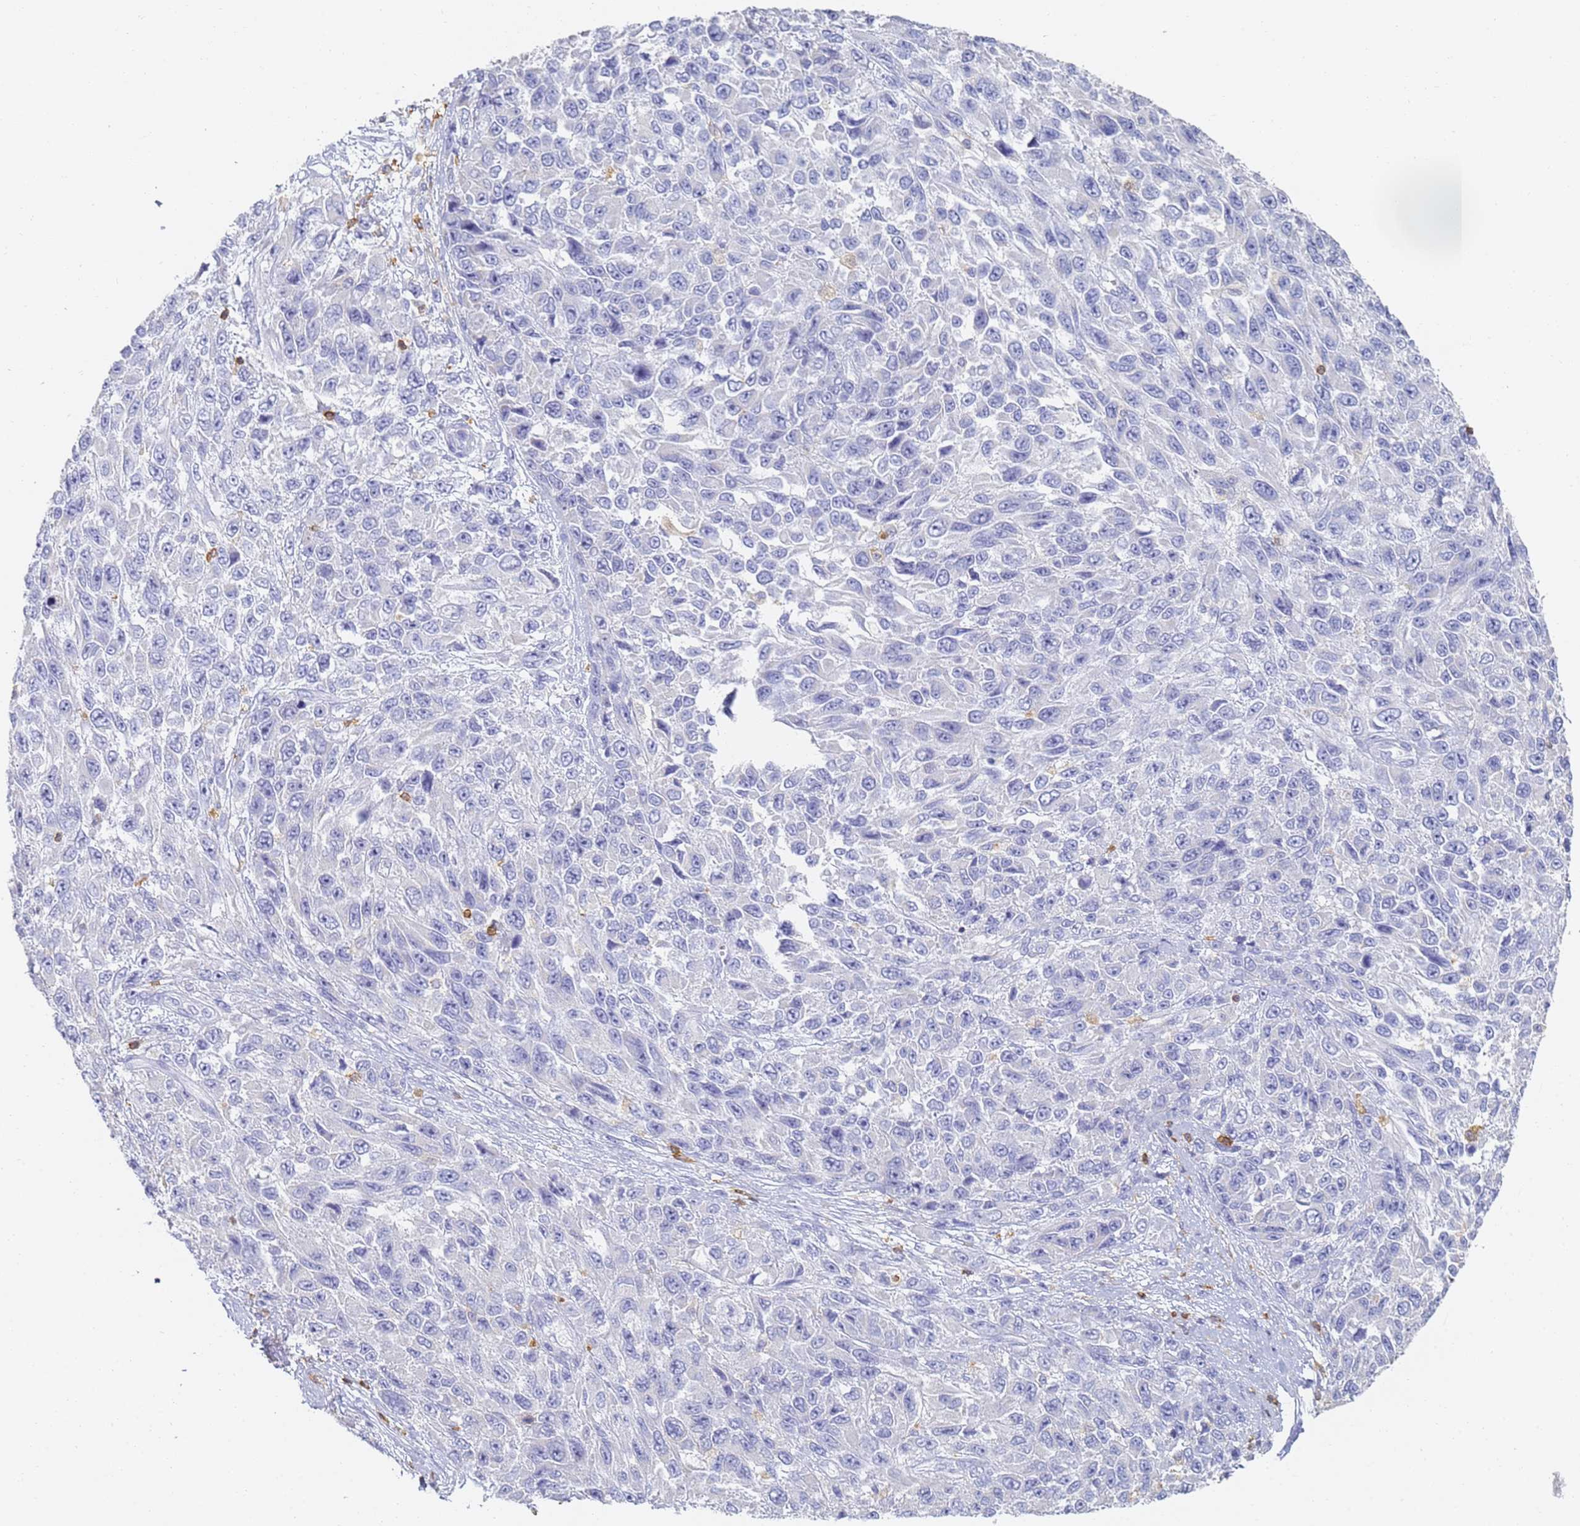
{"staining": {"intensity": "negative", "quantity": "none", "location": "none"}, "tissue": "melanoma", "cell_type": "Tumor cells", "image_type": "cancer", "snomed": [{"axis": "morphology", "description": "Normal tissue, NOS"}, {"axis": "morphology", "description": "Malignant melanoma, NOS"}, {"axis": "topography", "description": "Skin"}], "caption": "Protein analysis of melanoma exhibits no significant staining in tumor cells. (Brightfield microscopy of DAB IHC at high magnification).", "gene": "BIN2", "patient": {"sex": "female", "age": 96}}